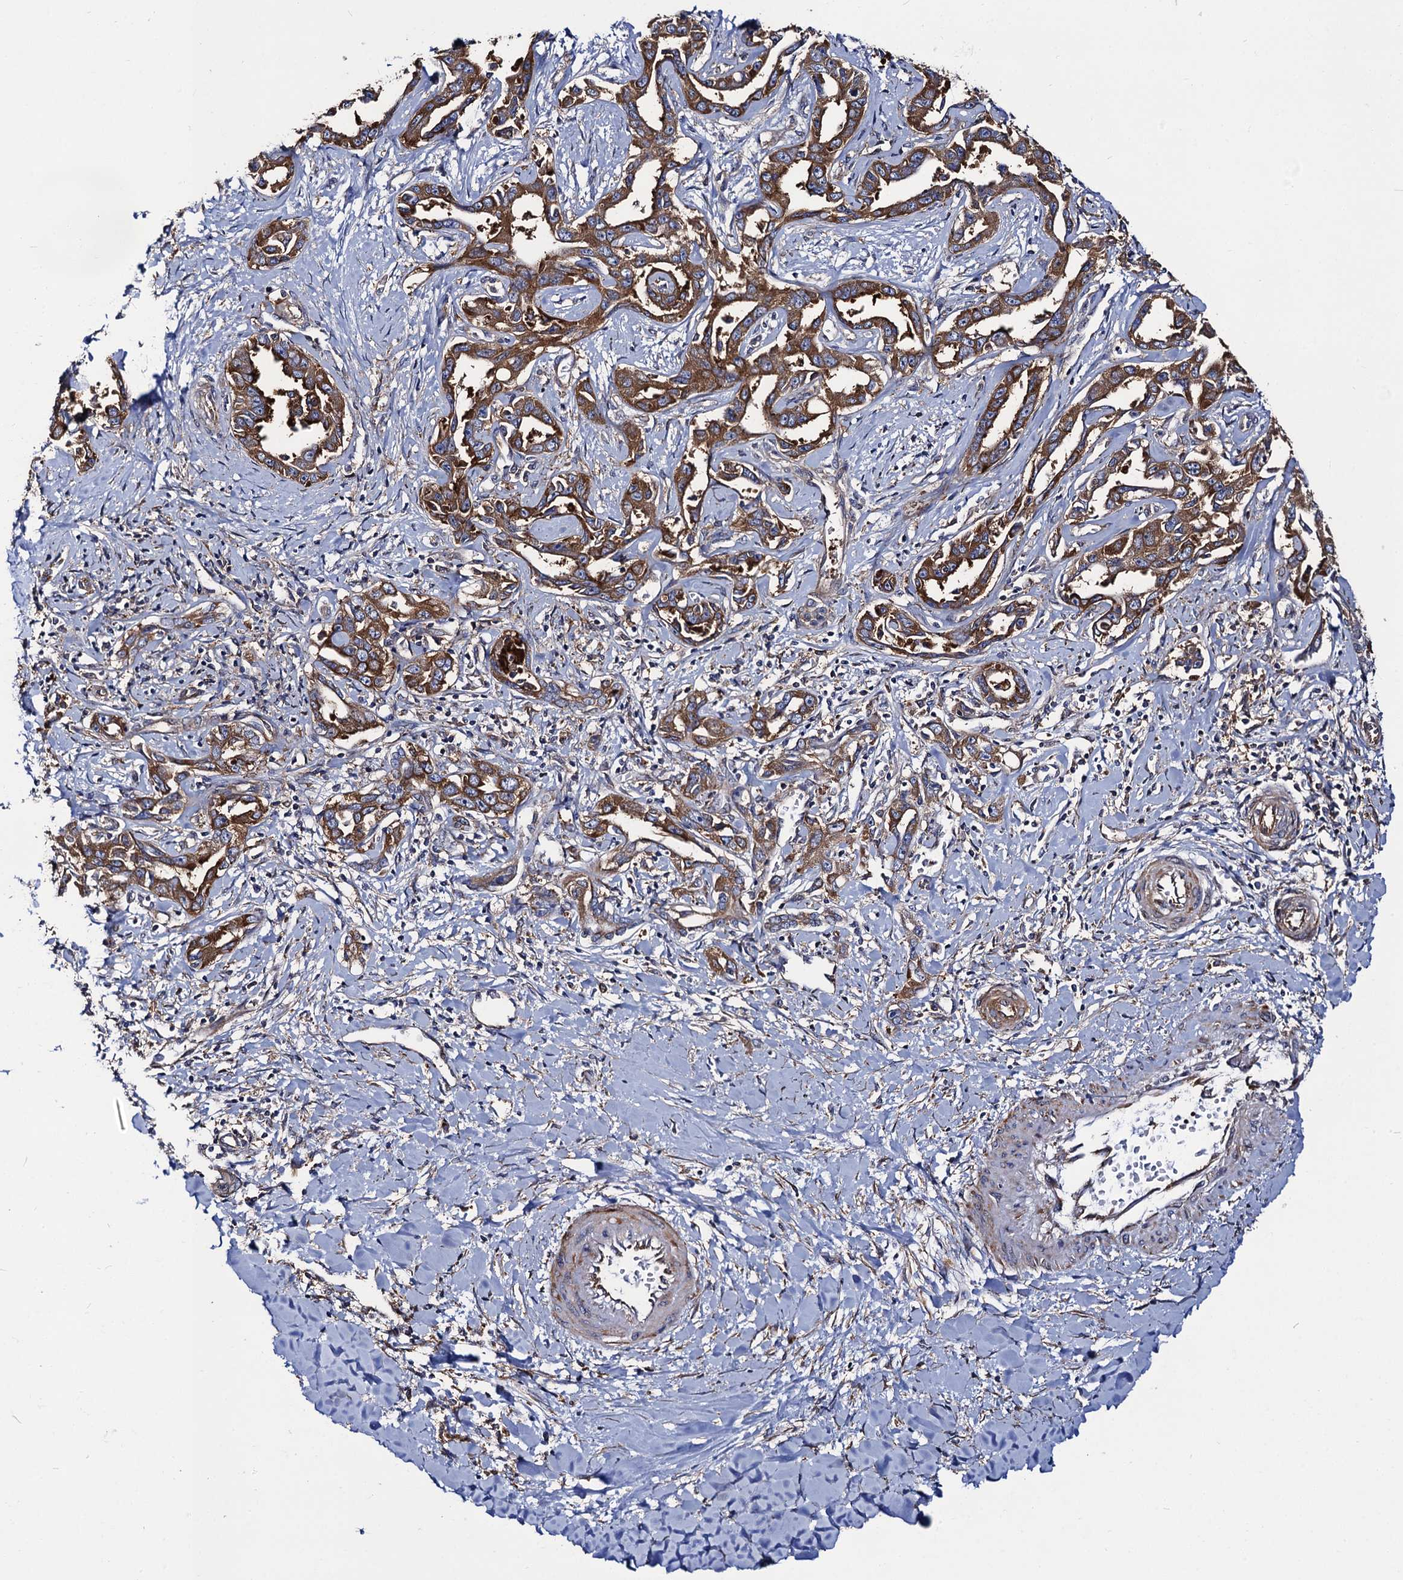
{"staining": {"intensity": "strong", "quantity": ">75%", "location": "cytoplasmic/membranous"}, "tissue": "liver cancer", "cell_type": "Tumor cells", "image_type": "cancer", "snomed": [{"axis": "morphology", "description": "Cholangiocarcinoma"}, {"axis": "topography", "description": "Liver"}], "caption": "A high amount of strong cytoplasmic/membranous positivity is present in about >75% of tumor cells in liver cancer tissue. Using DAB (3,3'-diaminobenzidine) (brown) and hematoxylin (blue) stains, captured at high magnification using brightfield microscopy.", "gene": "DYDC1", "patient": {"sex": "male", "age": 59}}